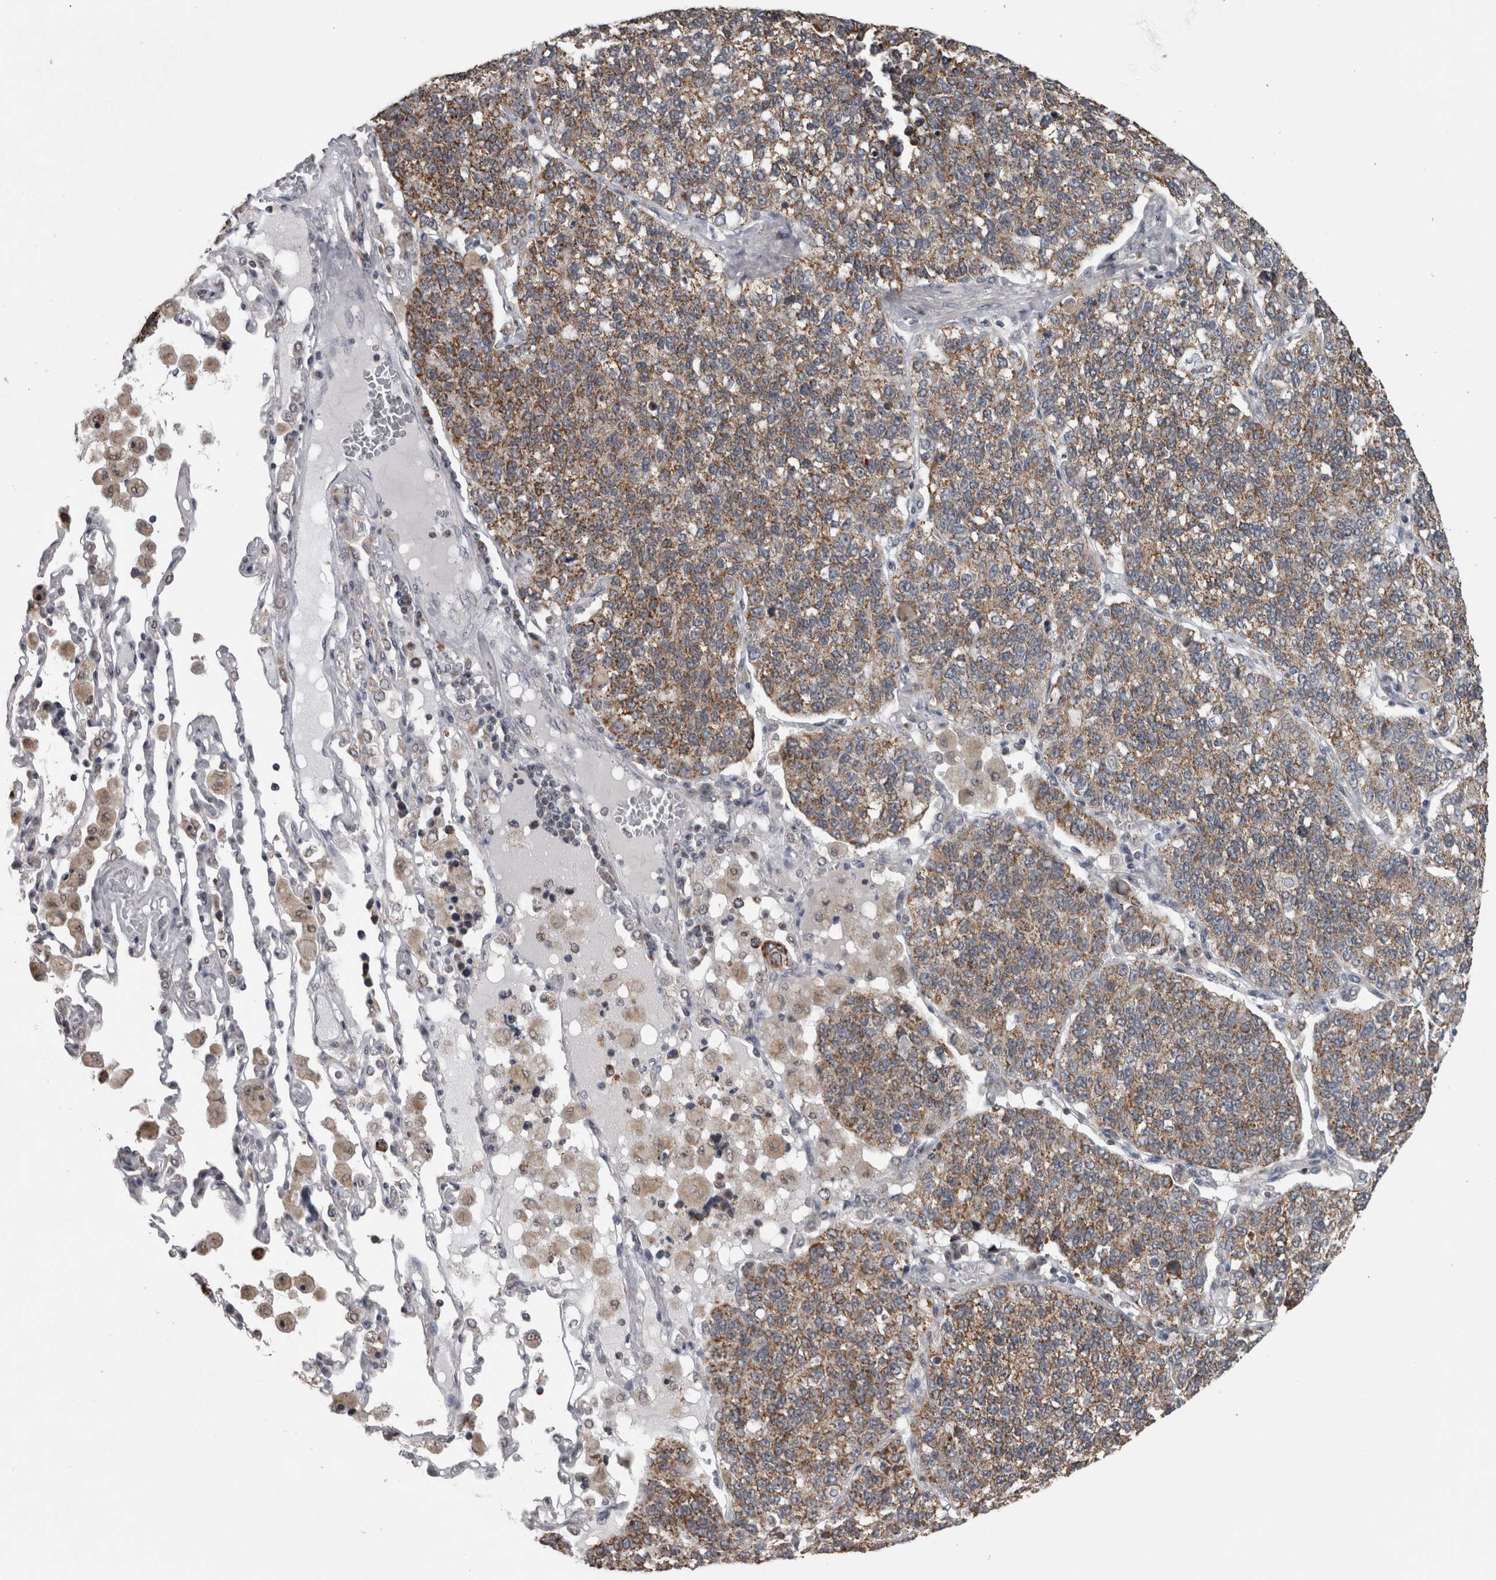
{"staining": {"intensity": "moderate", "quantity": ">75%", "location": "cytoplasmic/membranous"}, "tissue": "lung cancer", "cell_type": "Tumor cells", "image_type": "cancer", "snomed": [{"axis": "morphology", "description": "Adenocarcinoma, NOS"}, {"axis": "topography", "description": "Lung"}], "caption": "Immunohistochemical staining of adenocarcinoma (lung) displays medium levels of moderate cytoplasmic/membranous staining in approximately >75% of tumor cells. (Brightfield microscopy of DAB IHC at high magnification).", "gene": "OR2K2", "patient": {"sex": "male", "age": 49}}